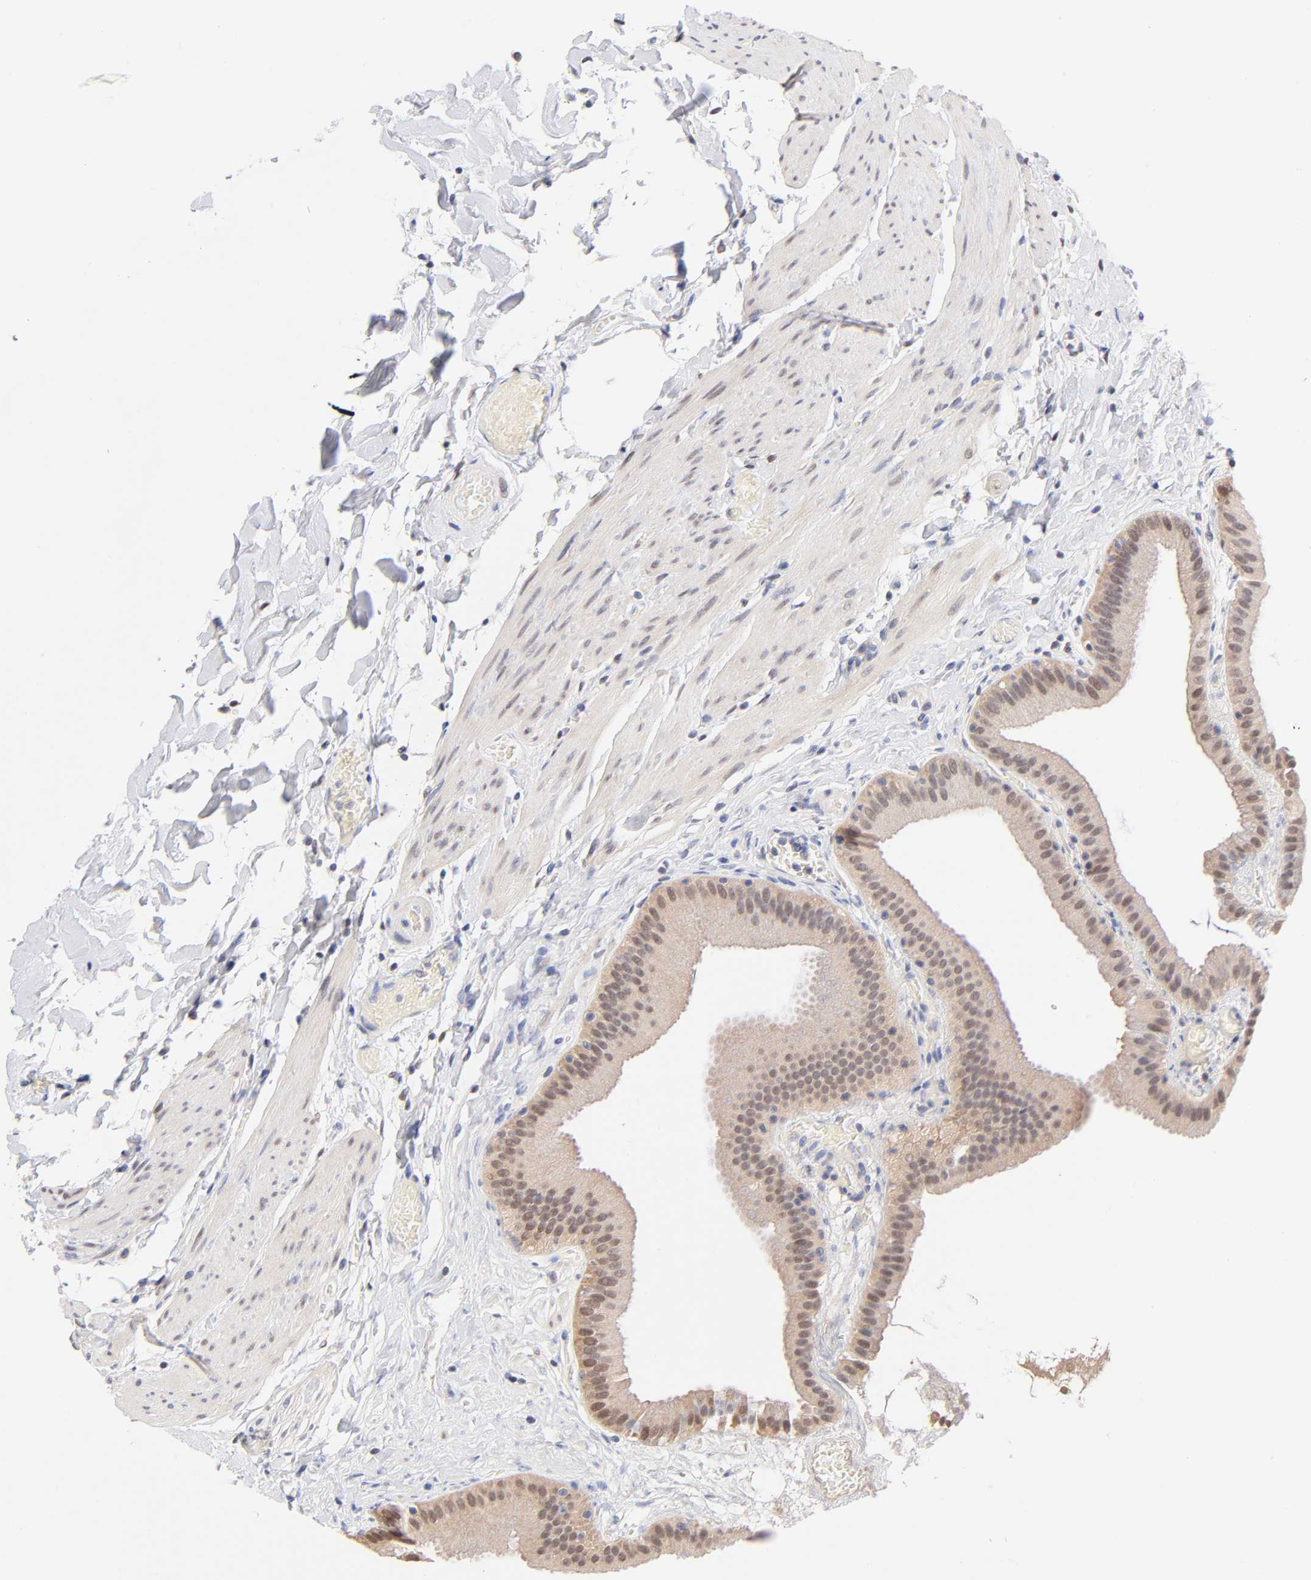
{"staining": {"intensity": "weak", "quantity": "25%-75%", "location": "cytoplasmic/membranous,nuclear"}, "tissue": "gallbladder", "cell_type": "Glandular cells", "image_type": "normal", "snomed": [{"axis": "morphology", "description": "Normal tissue, NOS"}, {"axis": "topography", "description": "Gallbladder"}], "caption": "The immunohistochemical stain shows weak cytoplasmic/membranous,nuclear staining in glandular cells of benign gallbladder. The staining was performed using DAB (3,3'-diaminobenzidine) to visualize the protein expression in brown, while the nuclei were stained in blue with hematoxylin (Magnification: 20x).", "gene": "TXNL1", "patient": {"sex": "female", "age": 63}}